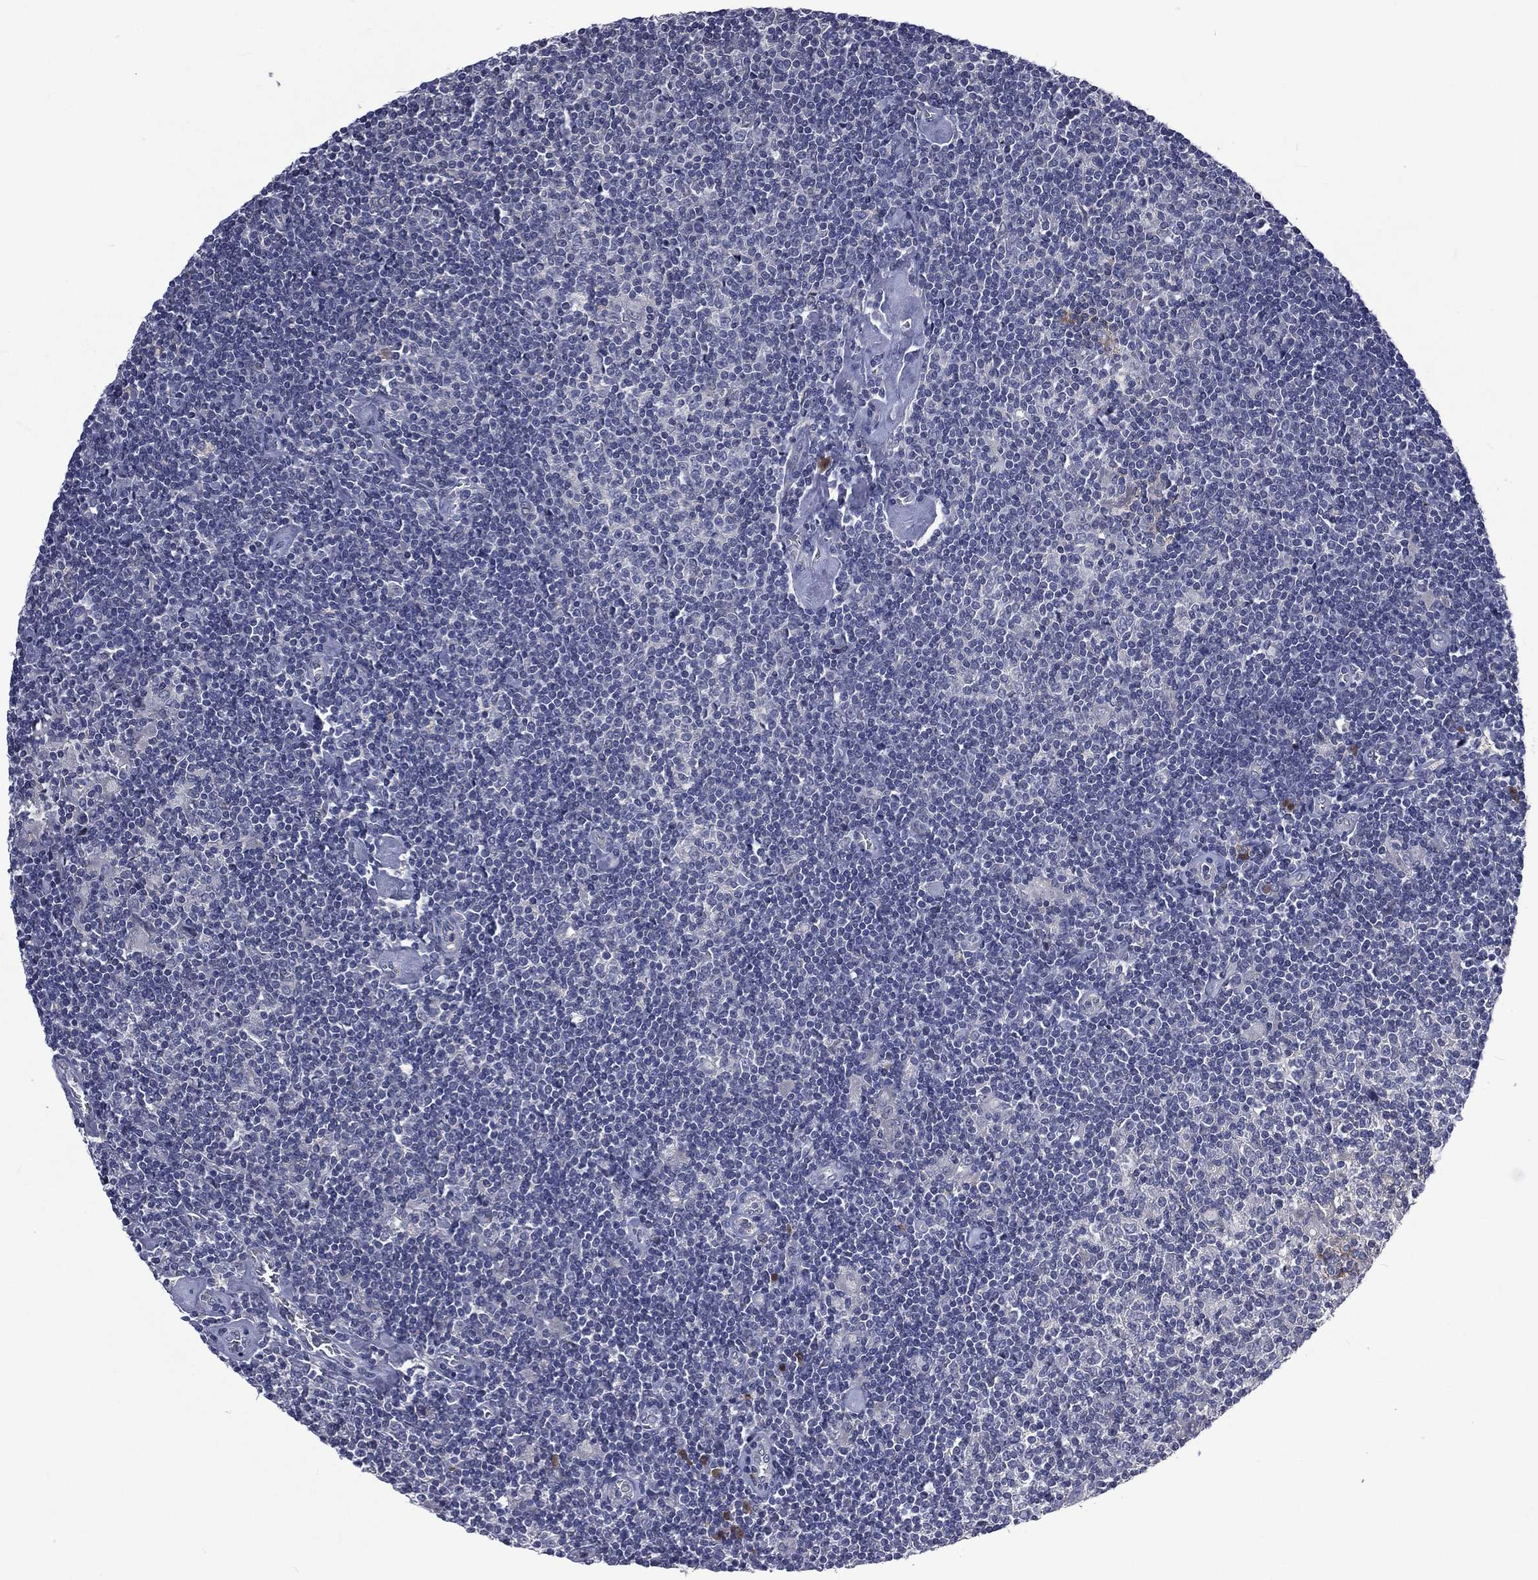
{"staining": {"intensity": "negative", "quantity": "none", "location": "none"}, "tissue": "lymphoma", "cell_type": "Tumor cells", "image_type": "cancer", "snomed": [{"axis": "morphology", "description": "Hodgkin's disease, NOS"}, {"axis": "topography", "description": "Lymph node"}], "caption": "Protein analysis of lymphoma displays no significant expression in tumor cells.", "gene": "CA12", "patient": {"sex": "male", "age": 40}}